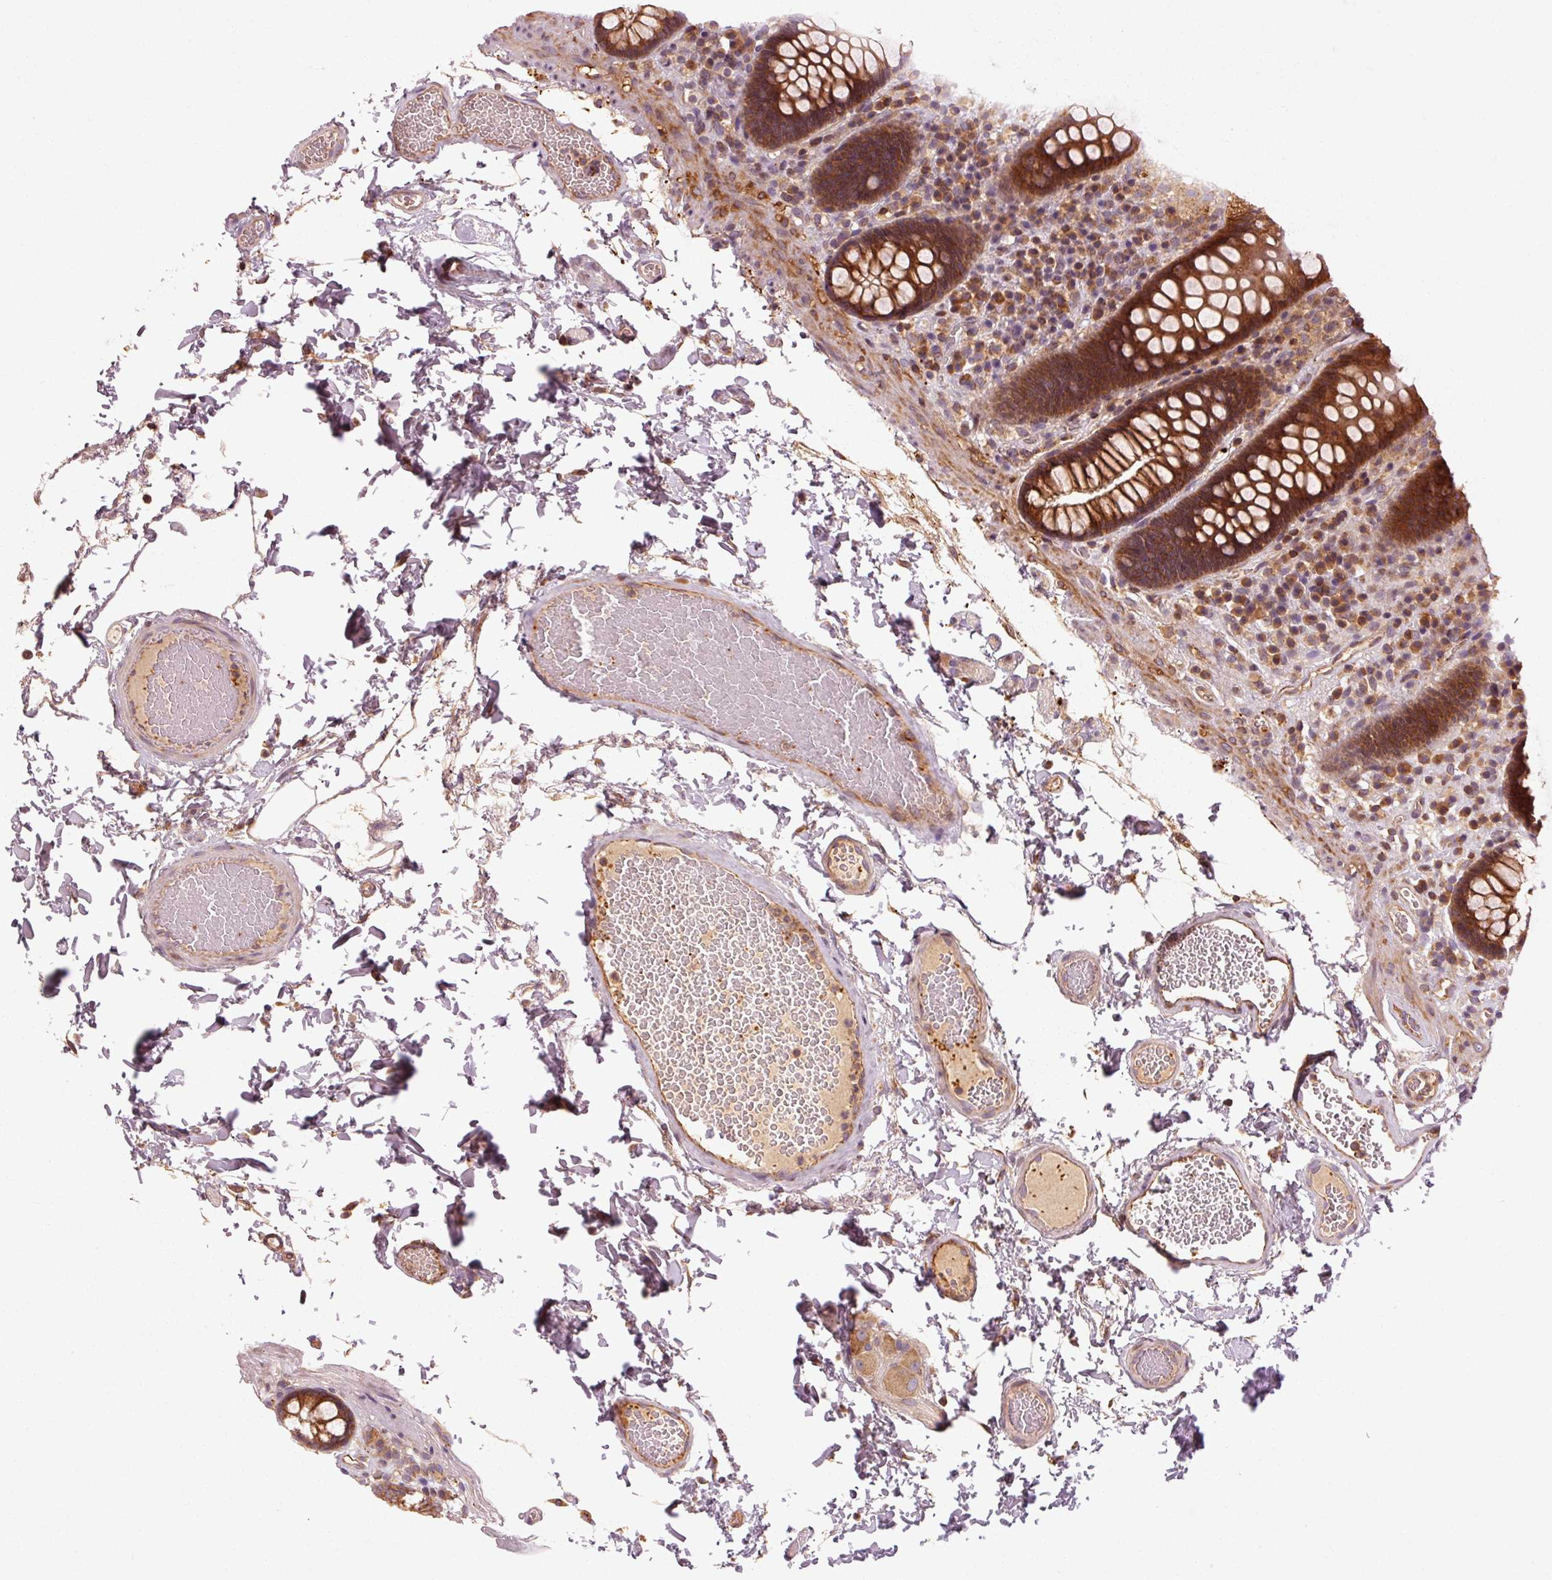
{"staining": {"intensity": "moderate", "quantity": ">75%", "location": "cytoplasmic/membranous"}, "tissue": "colon", "cell_type": "Endothelial cells", "image_type": "normal", "snomed": [{"axis": "morphology", "description": "Normal tissue, NOS"}, {"axis": "topography", "description": "Colon"}, {"axis": "topography", "description": "Peripheral nerve tissue"}], "caption": "Immunohistochemical staining of normal colon displays >75% levels of moderate cytoplasmic/membranous protein staining in approximately >75% of endothelial cells.", "gene": "CTNNA1", "patient": {"sex": "male", "age": 84}}